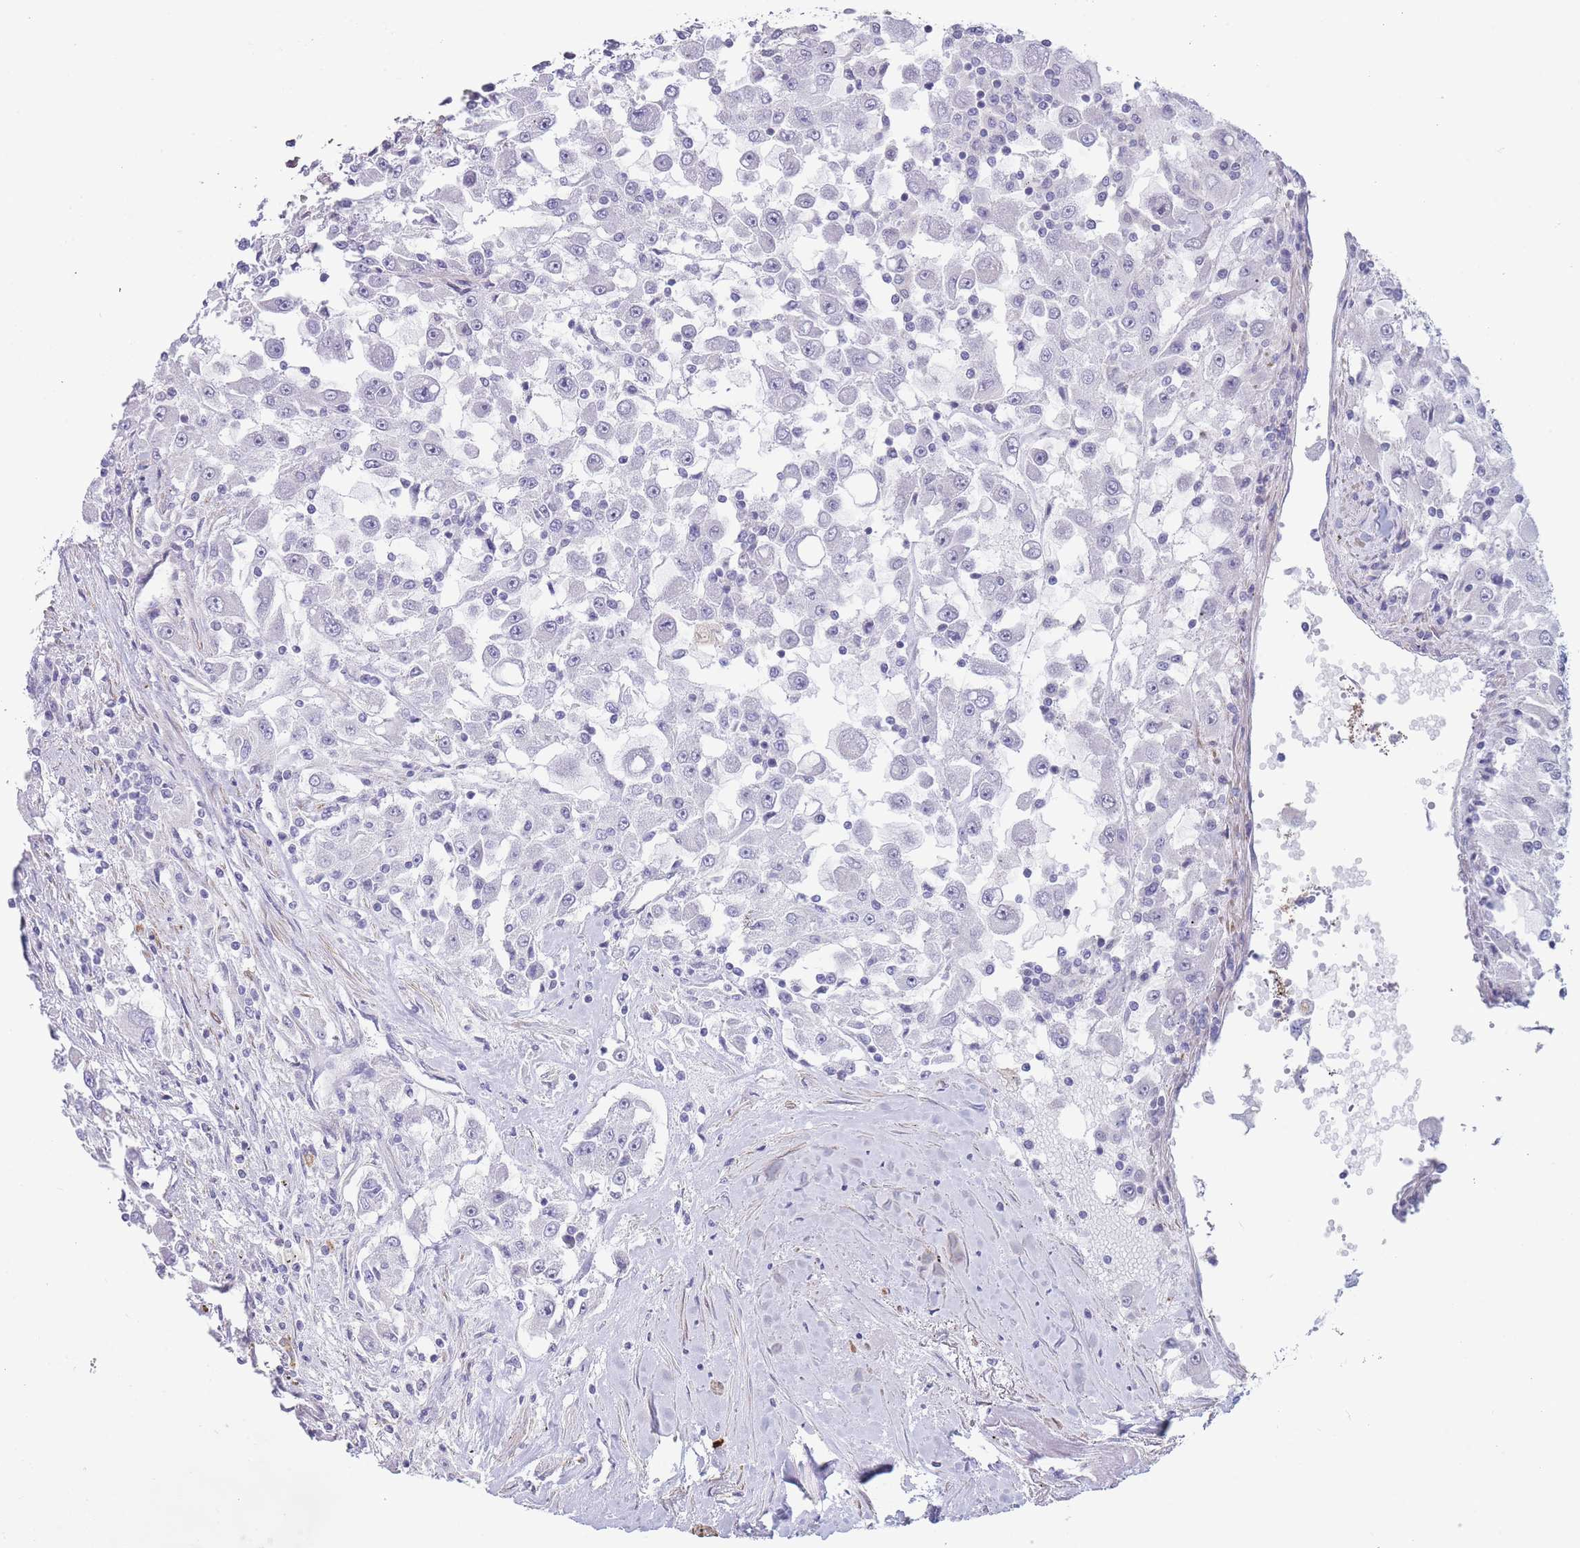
{"staining": {"intensity": "negative", "quantity": "none", "location": "none"}, "tissue": "renal cancer", "cell_type": "Tumor cells", "image_type": "cancer", "snomed": [{"axis": "morphology", "description": "Adenocarcinoma, NOS"}, {"axis": "topography", "description": "Kidney"}], "caption": "This is an immunohistochemistry (IHC) image of human renal cancer. There is no staining in tumor cells.", "gene": "ASAP3", "patient": {"sex": "female", "age": 67}}